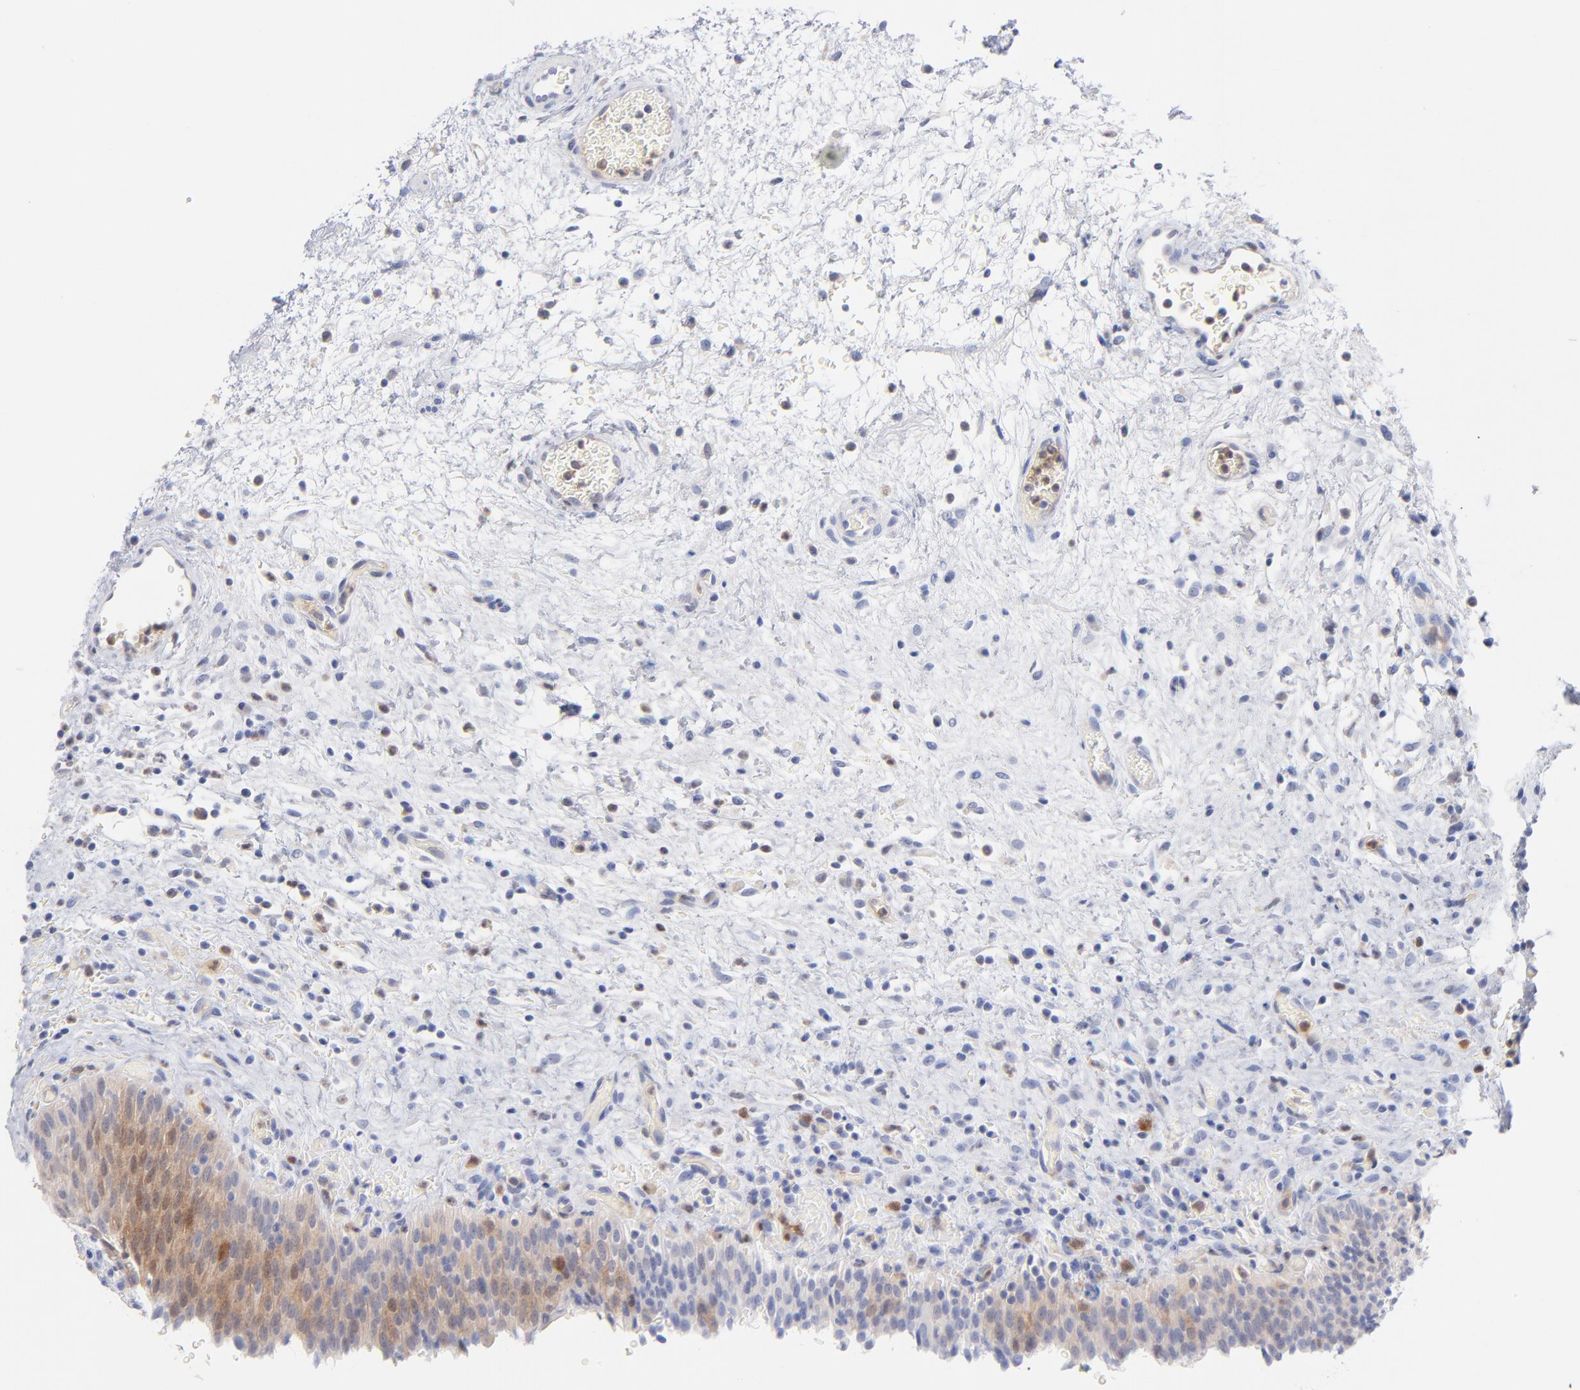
{"staining": {"intensity": "moderate", "quantity": ">75%", "location": "cytoplasmic/membranous"}, "tissue": "urinary bladder", "cell_type": "Urothelial cells", "image_type": "normal", "snomed": [{"axis": "morphology", "description": "Normal tissue, NOS"}, {"axis": "topography", "description": "Urinary bladder"}], "caption": "Moderate cytoplasmic/membranous protein staining is appreciated in about >75% of urothelial cells in urinary bladder.", "gene": "BID", "patient": {"sex": "male", "age": 51}}